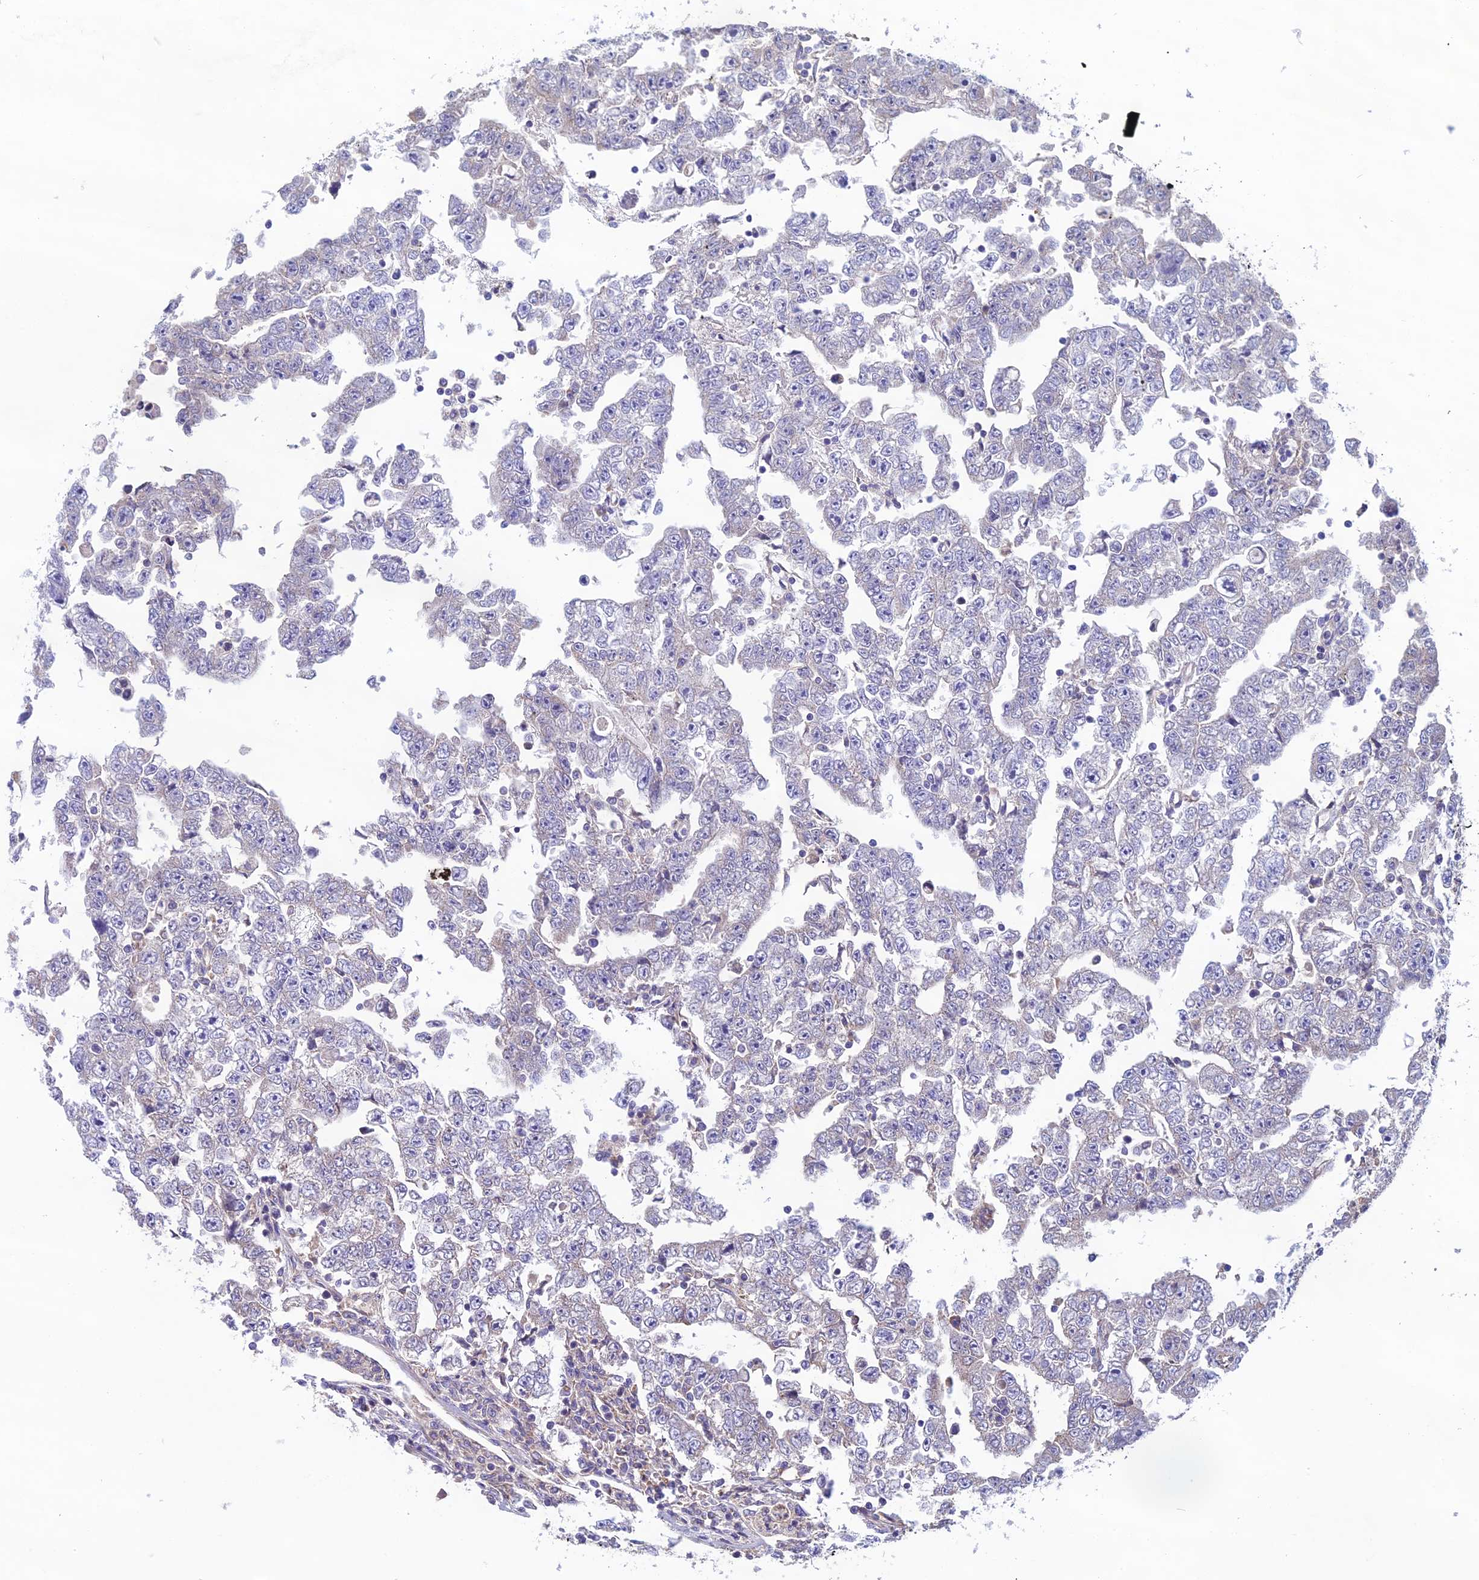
{"staining": {"intensity": "negative", "quantity": "none", "location": "none"}, "tissue": "testis cancer", "cell_type": "Tumor cells", "image_type": "cancer", "snomed": [{"axis": "morphology", "description": "Carcinoma, Embryonal, NOS"}, {"axis": "topography", "description": "Testis"}], "caption": "A photomicrograph of embryonal carcinoma (testis) stained for a protein reveals no brown staining in tumor cells. The staining was performed using DAB to visualize the protein expression in brown, while the nuclei were stained in blue with hematoxylin (Magnification: 20x).", "gene": "DCTN5", "patient": {"sex": "male", "age": 25}}